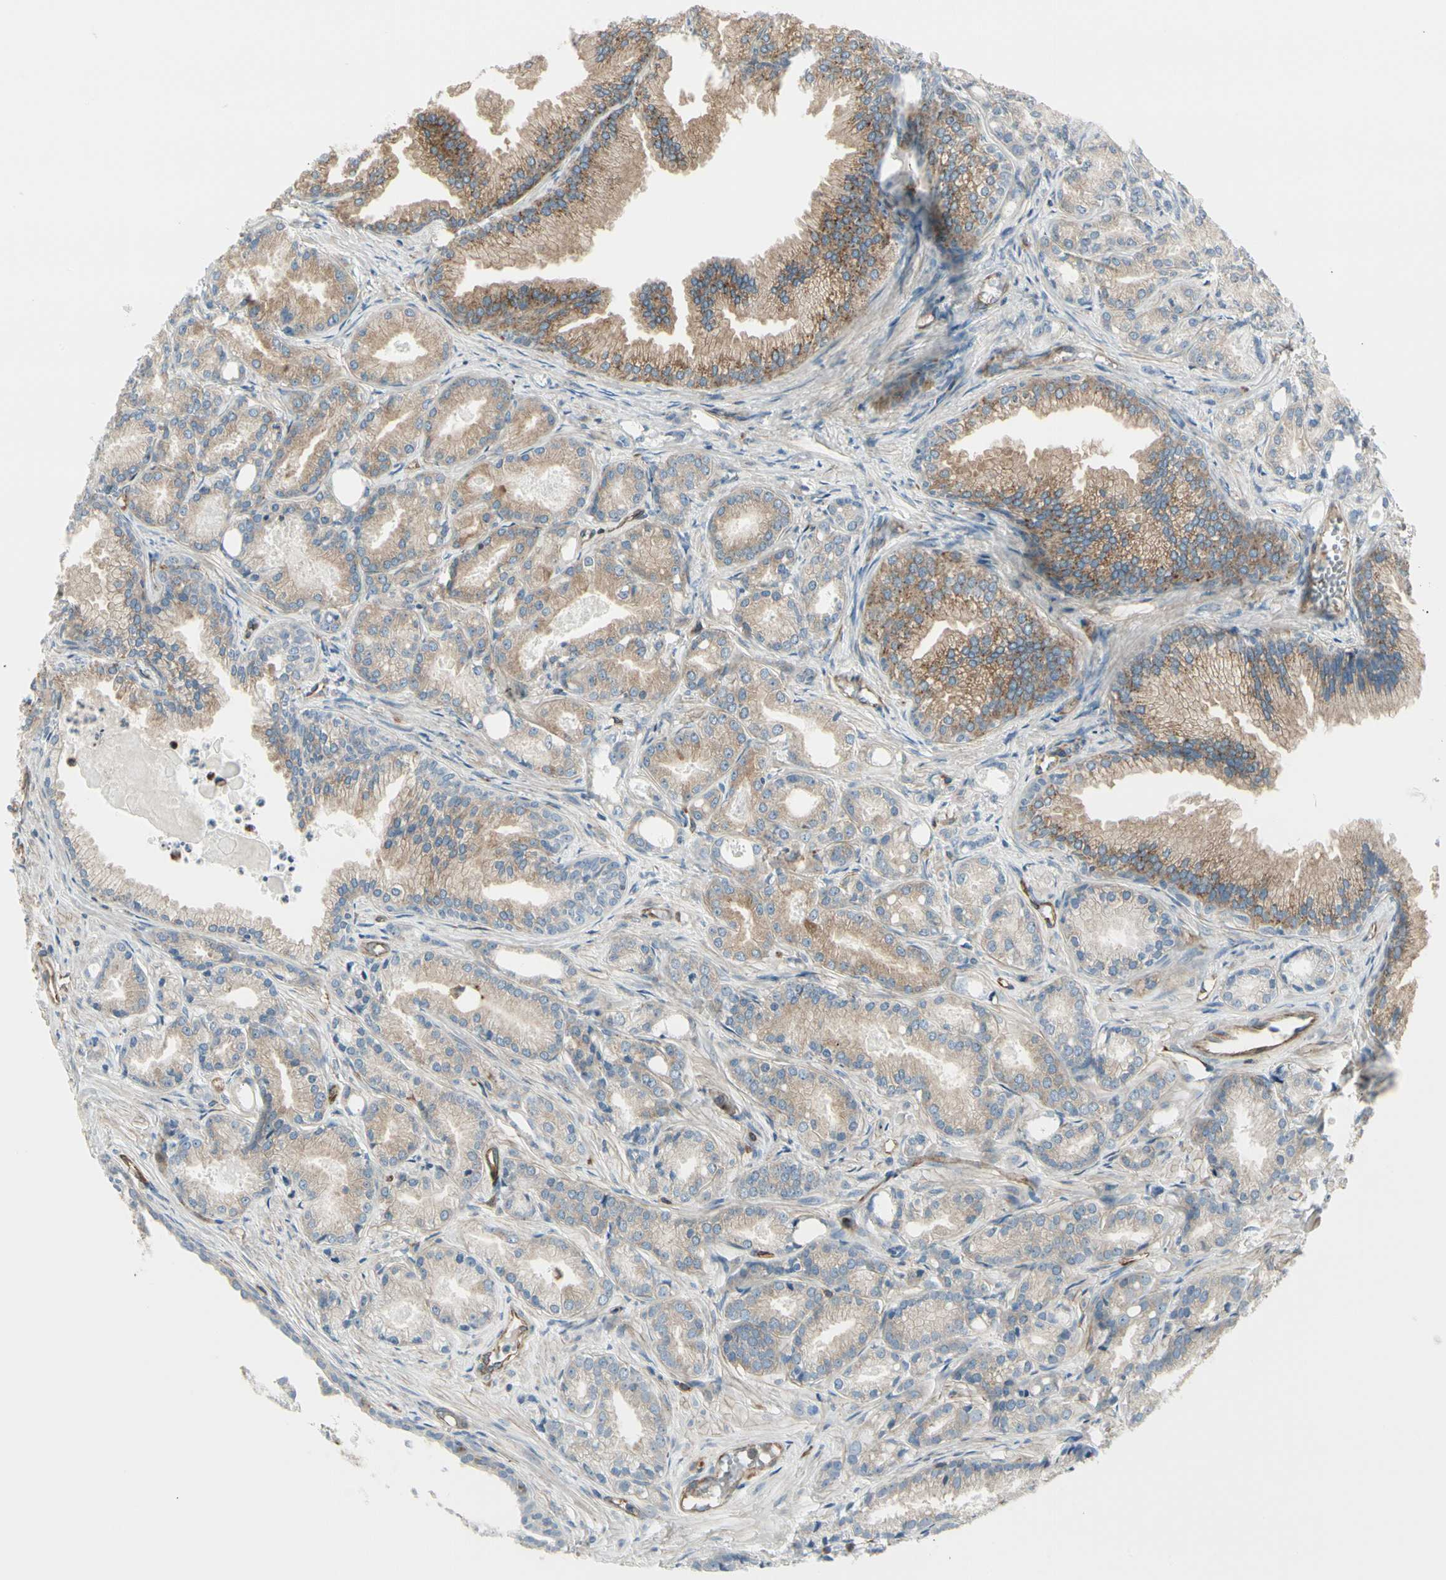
{"staining": {"intensity": "weak", "quantity": ">75%", "location": "cytoplasmic/membranous"}, "tissue": "prostate cancer", "cell_type": "Tumor cells", "image_type": "cancer", "snomed": [{"axis": "morphology", "description": "Adenocarcinoma, Low grade"}, {"axis": "topography", "description": "Prostate"}], "caption": "An image showing weak cytoplasmic/membranous expression in about >75% of tumor cells in adenocarcinoma (low-grade) (prostate), as visualized by brown immunohistochemical staining.", "gene": "ATP6V1B2", "patient": {"sex": "male", "age": 72}}